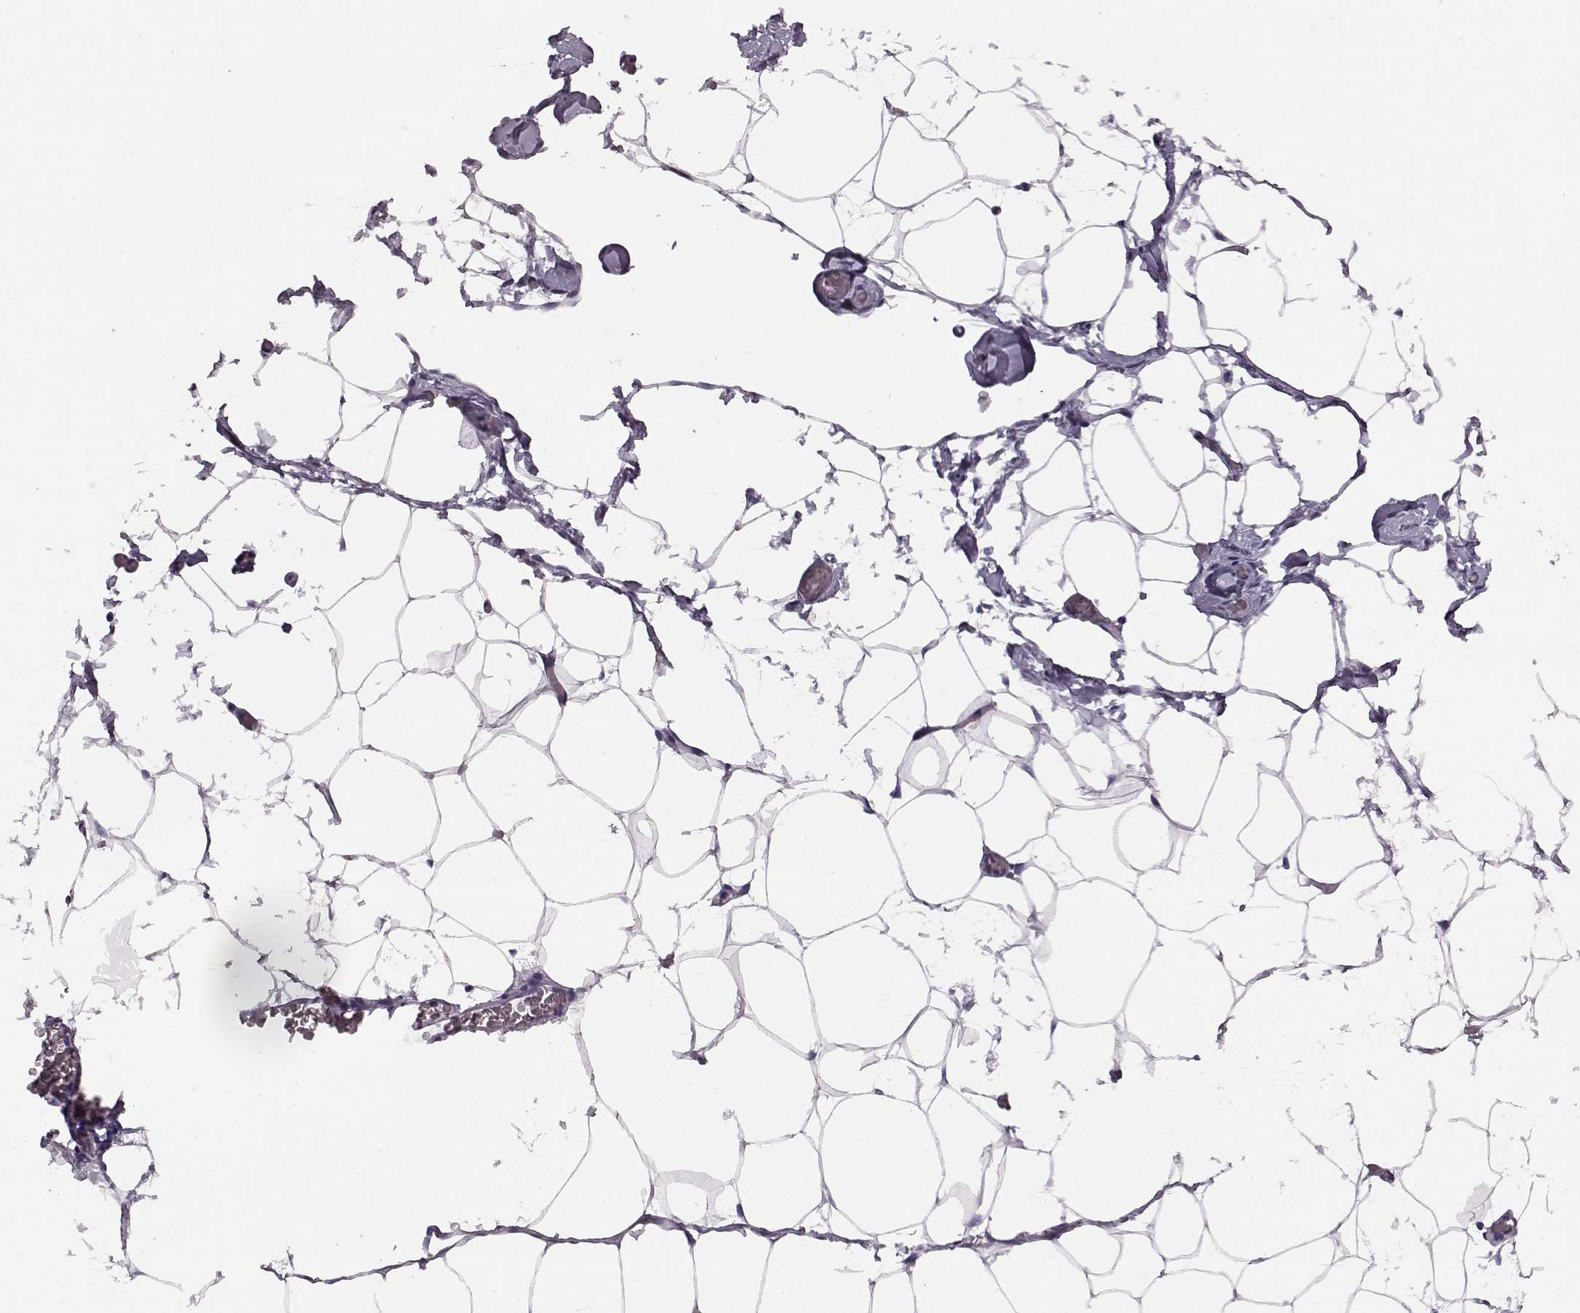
{"staining": {"intensity": "negative", "quantity": "none", "location": "none"}, "tissue": "adipose tissue", "cell_type": "Adipocytes", "image_type": "normal", "snomed": [{"axis": "morphology", "description": "Normal tissue, NOS"}, {"axis": "topography", "description": "Adipose tissue"}], "caption": "An image of adipose tissue stained for a protein exhibits no brown staining in adipocytes.", "gene": "ADGRG2", "patient": {"sex": "male", "age": 57}}